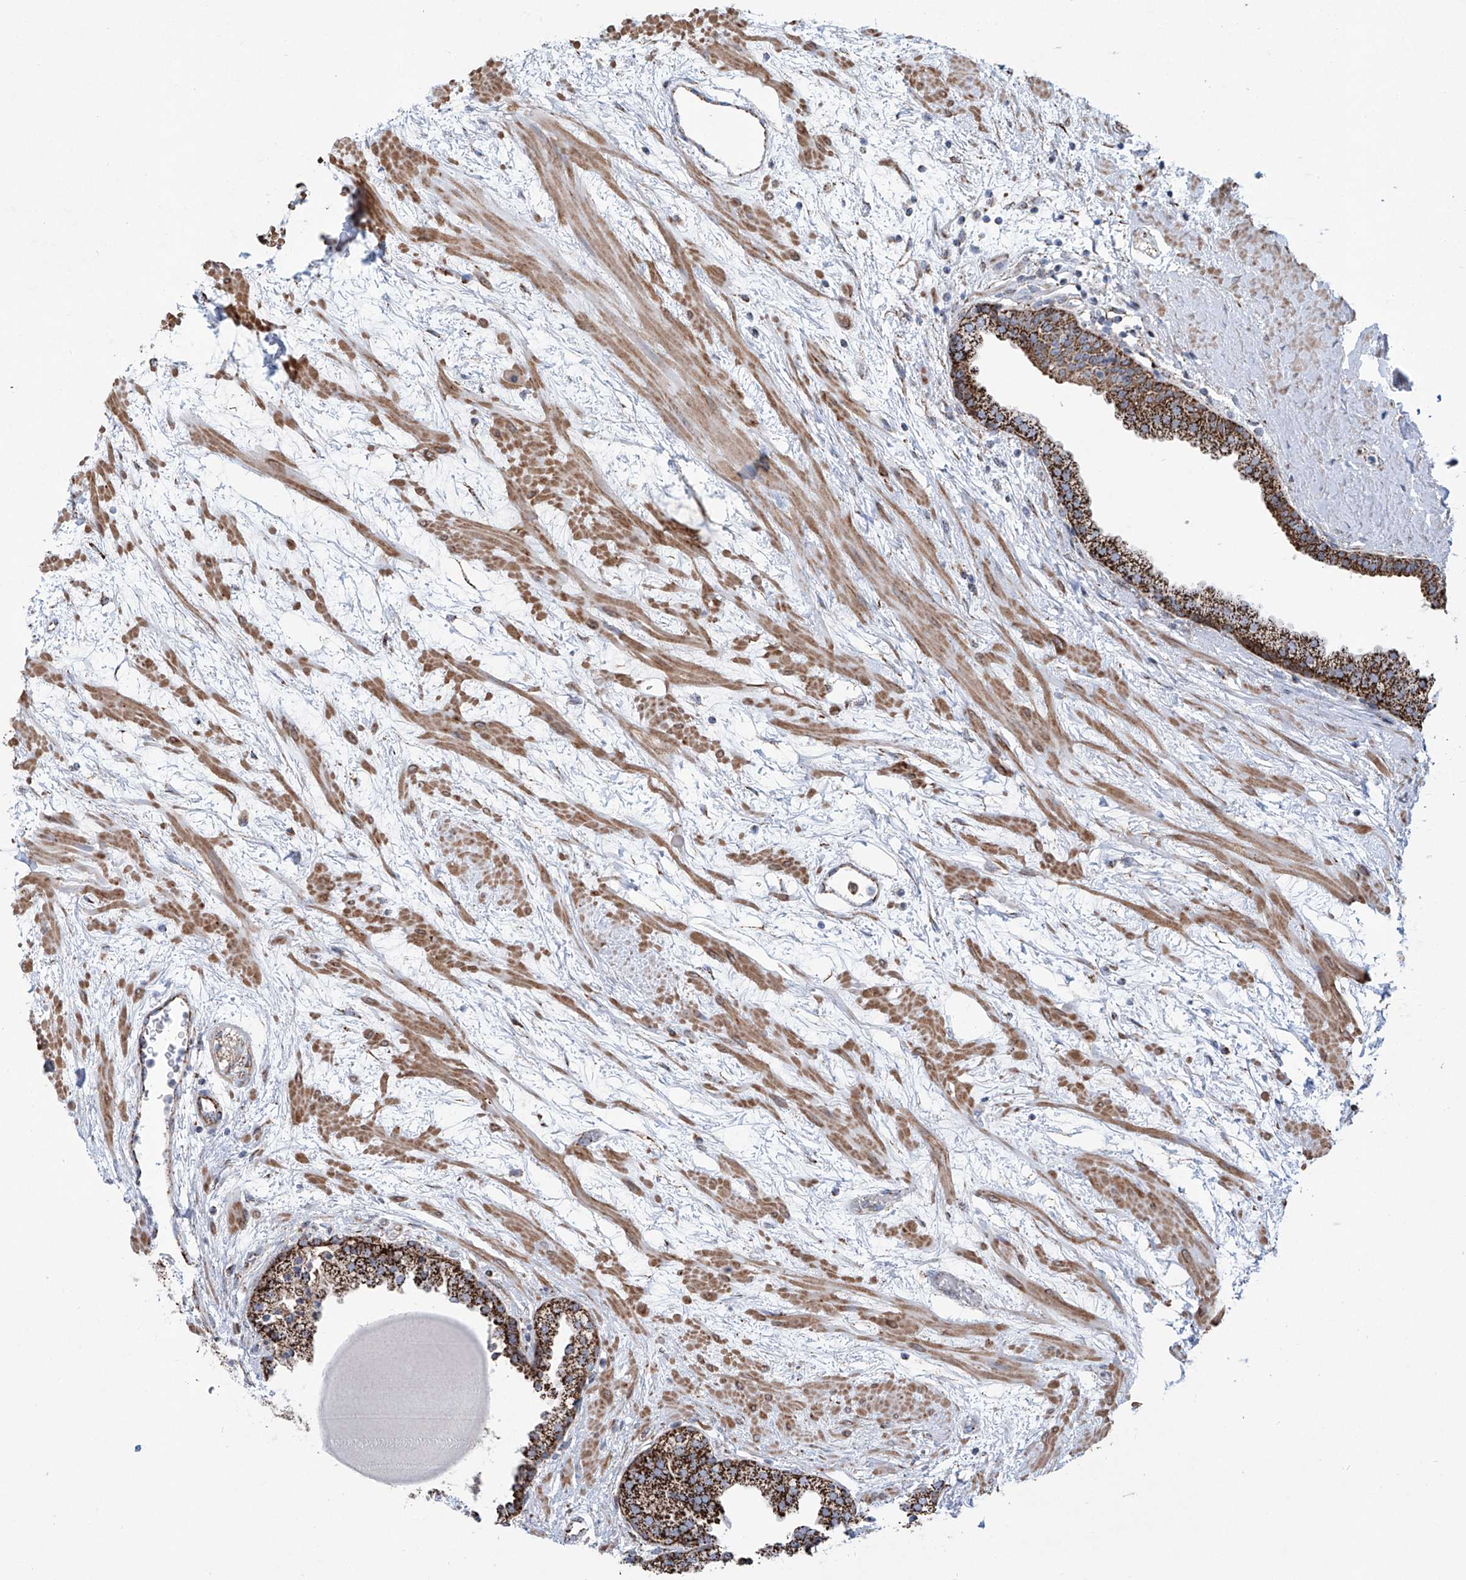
{"staining": {"intensity": "strong", "quantity": ">75%", "location": "cytoplasmic/membranous"}, "tissue": "prostate", "cell_type": "Glandular cells", "image_type": "normal", "snomed": [{"axis": "morphology", "description": "Normal tissue, NOS"}, {"axis": "topography", "description": "Prostate"}], "caption": "Immunohistochemistry histopathology image of normal prostate: prostate stained using immunohistochemistry (IHC) reveals high levels of strong protein expression localized specifically in the cytoplasmic/membranous of glandular cells, appearing as a cytoplasmic/membranous brown color.", "gene": "ALDH6A1", "patient": {"sex": "male", "age": 48}}